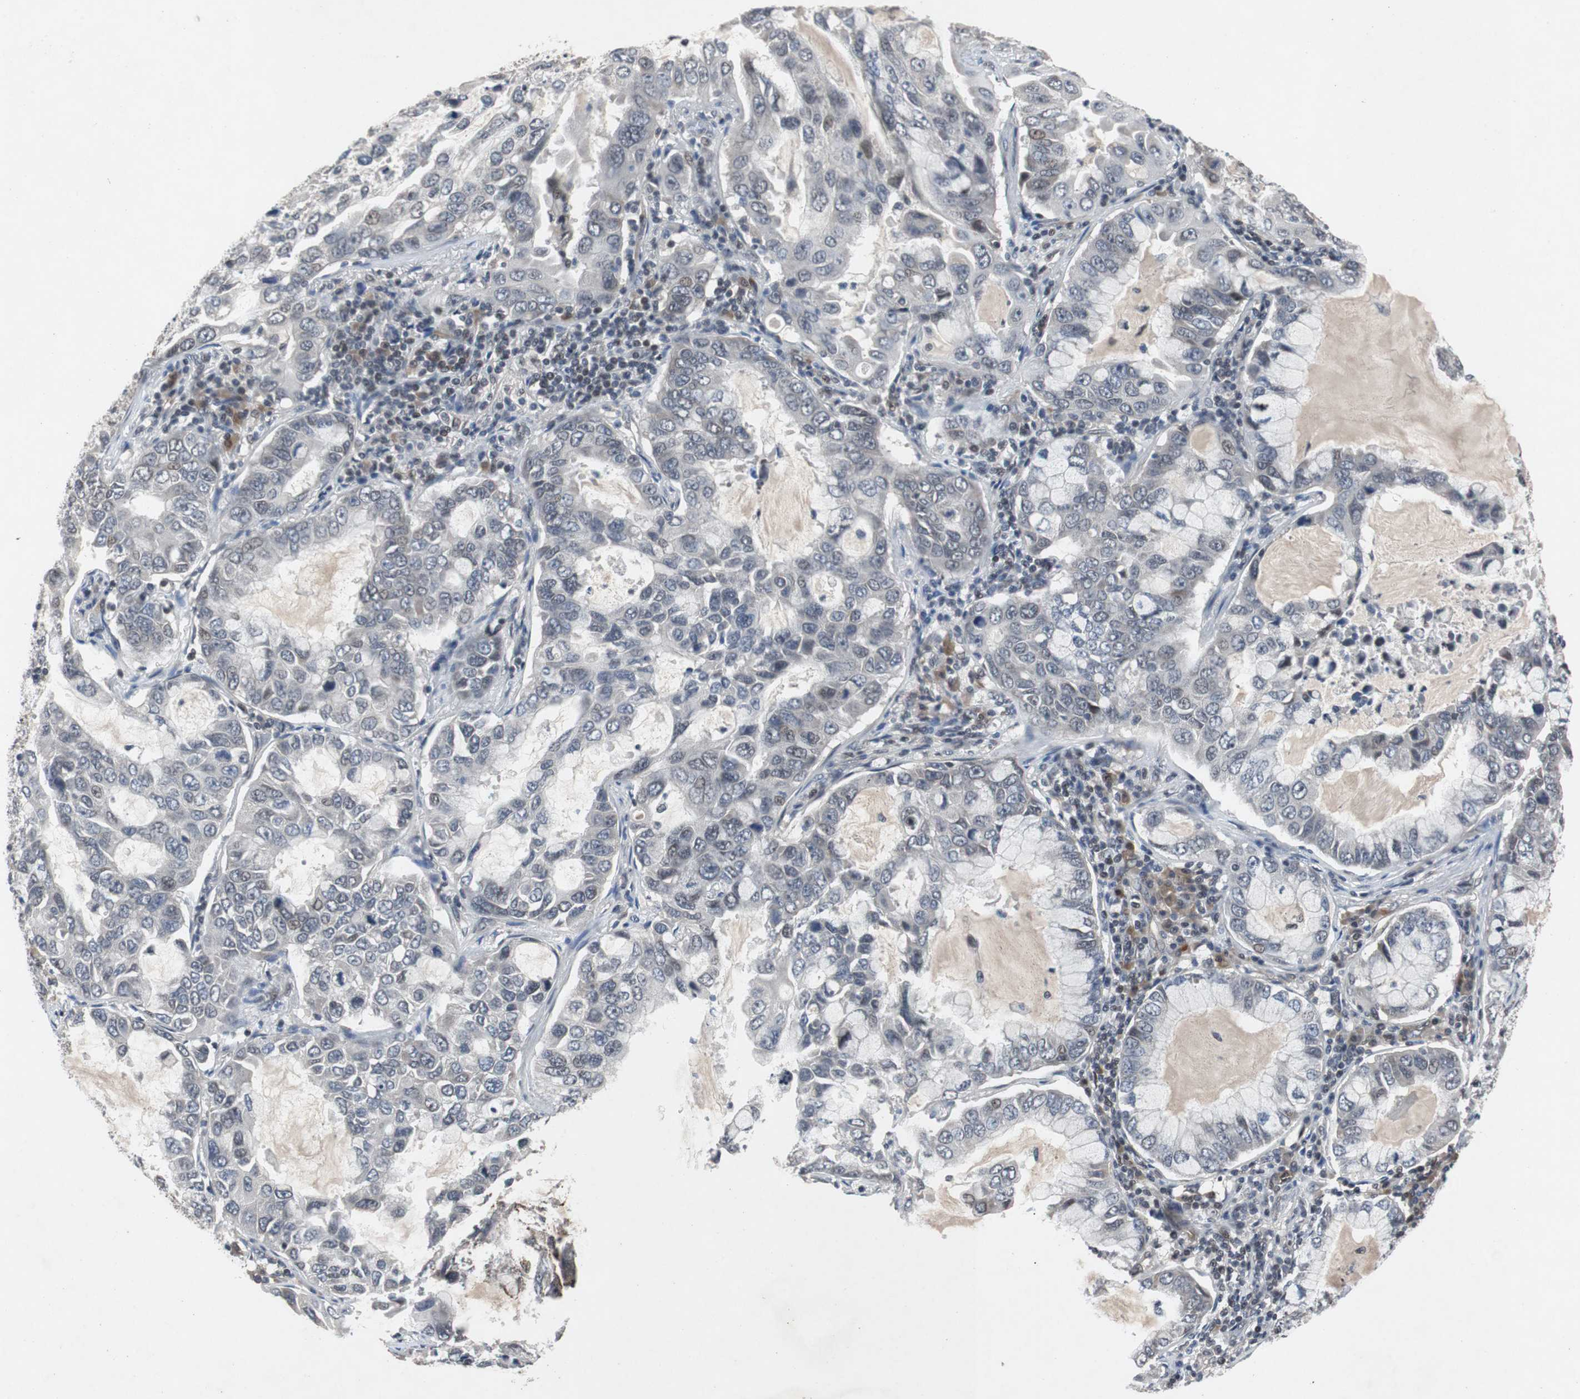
{"staining": {"intensity": "negative", "quantity": "none", "location": "none"}, "tissue": "lung cancer", "cell_type": "Tumor cells", "image_type": "cancer", "snomed": [{"axis": "morphology", "description": "Adenocarcinoma, NOS"}, {"axis": "topography", "description": "Lung"}], "caption": "A high-resolution histopathology image shows immunohistochemistry staining of adenocarcinoma (lung), which demonstrates no significant positivity in tumor cells. (DAB (3,3'-diaminobenzidine) IHC visualized using brightfield microscopy, high magnification).", "gene": "TP63", "patient": {"sex": "male", "age": 64}}